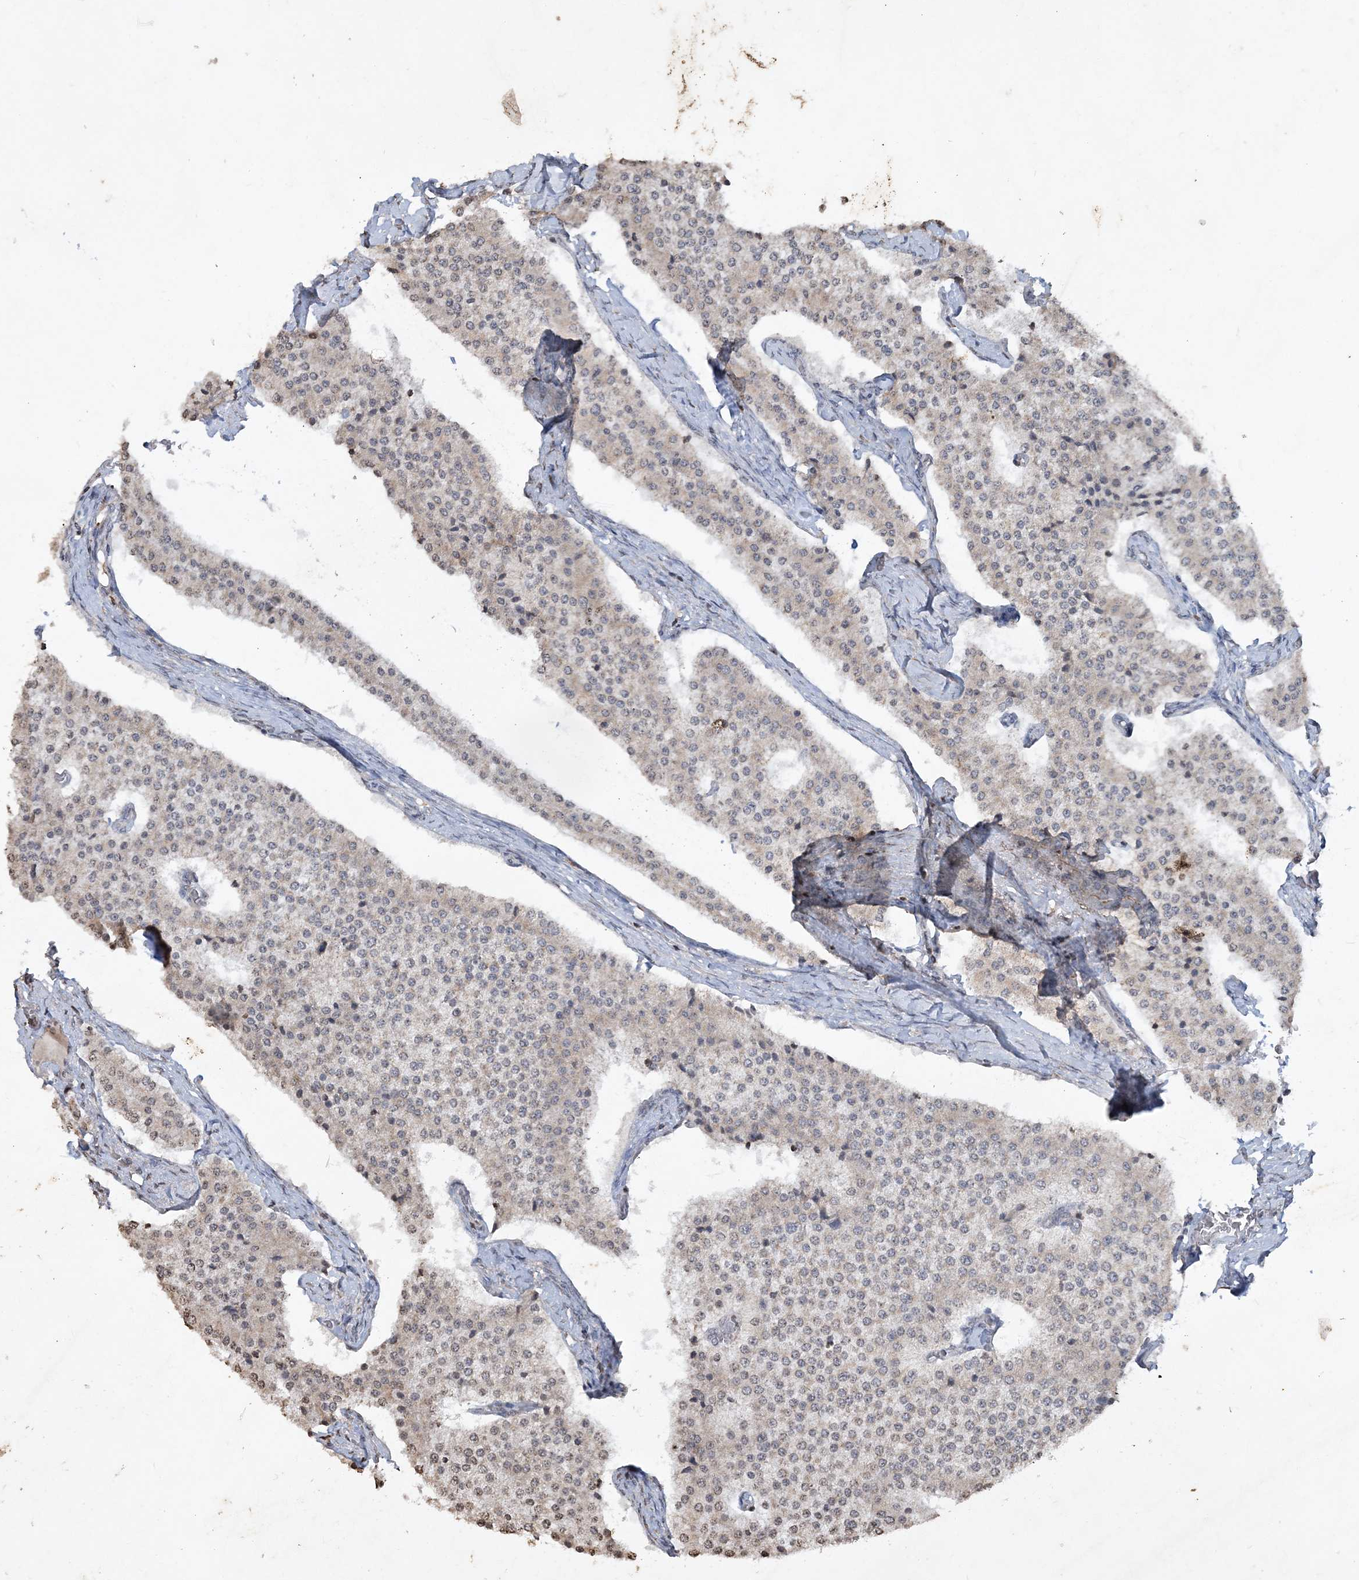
{"staining": {"intensity": "weak", "quantity": "<25%", "location": "cytoplasmic/membranous"}, "tissue": "carcinoid", "cell_type": "Tumor cells", "image_type": "cancer", "snomed": [{"axis": "morphology", "description": "Carcinoid, malignant, NOS"}, {"axis": "topography", "description": "Colon"}], "caption": "High power microscopy histopathology image of an immunohistochemistry image of malignant carcinoid, revealing no significant positivity in tumor cells.", "gene": "TTC7A", "patient": {"sex": "female", "age": 52}}